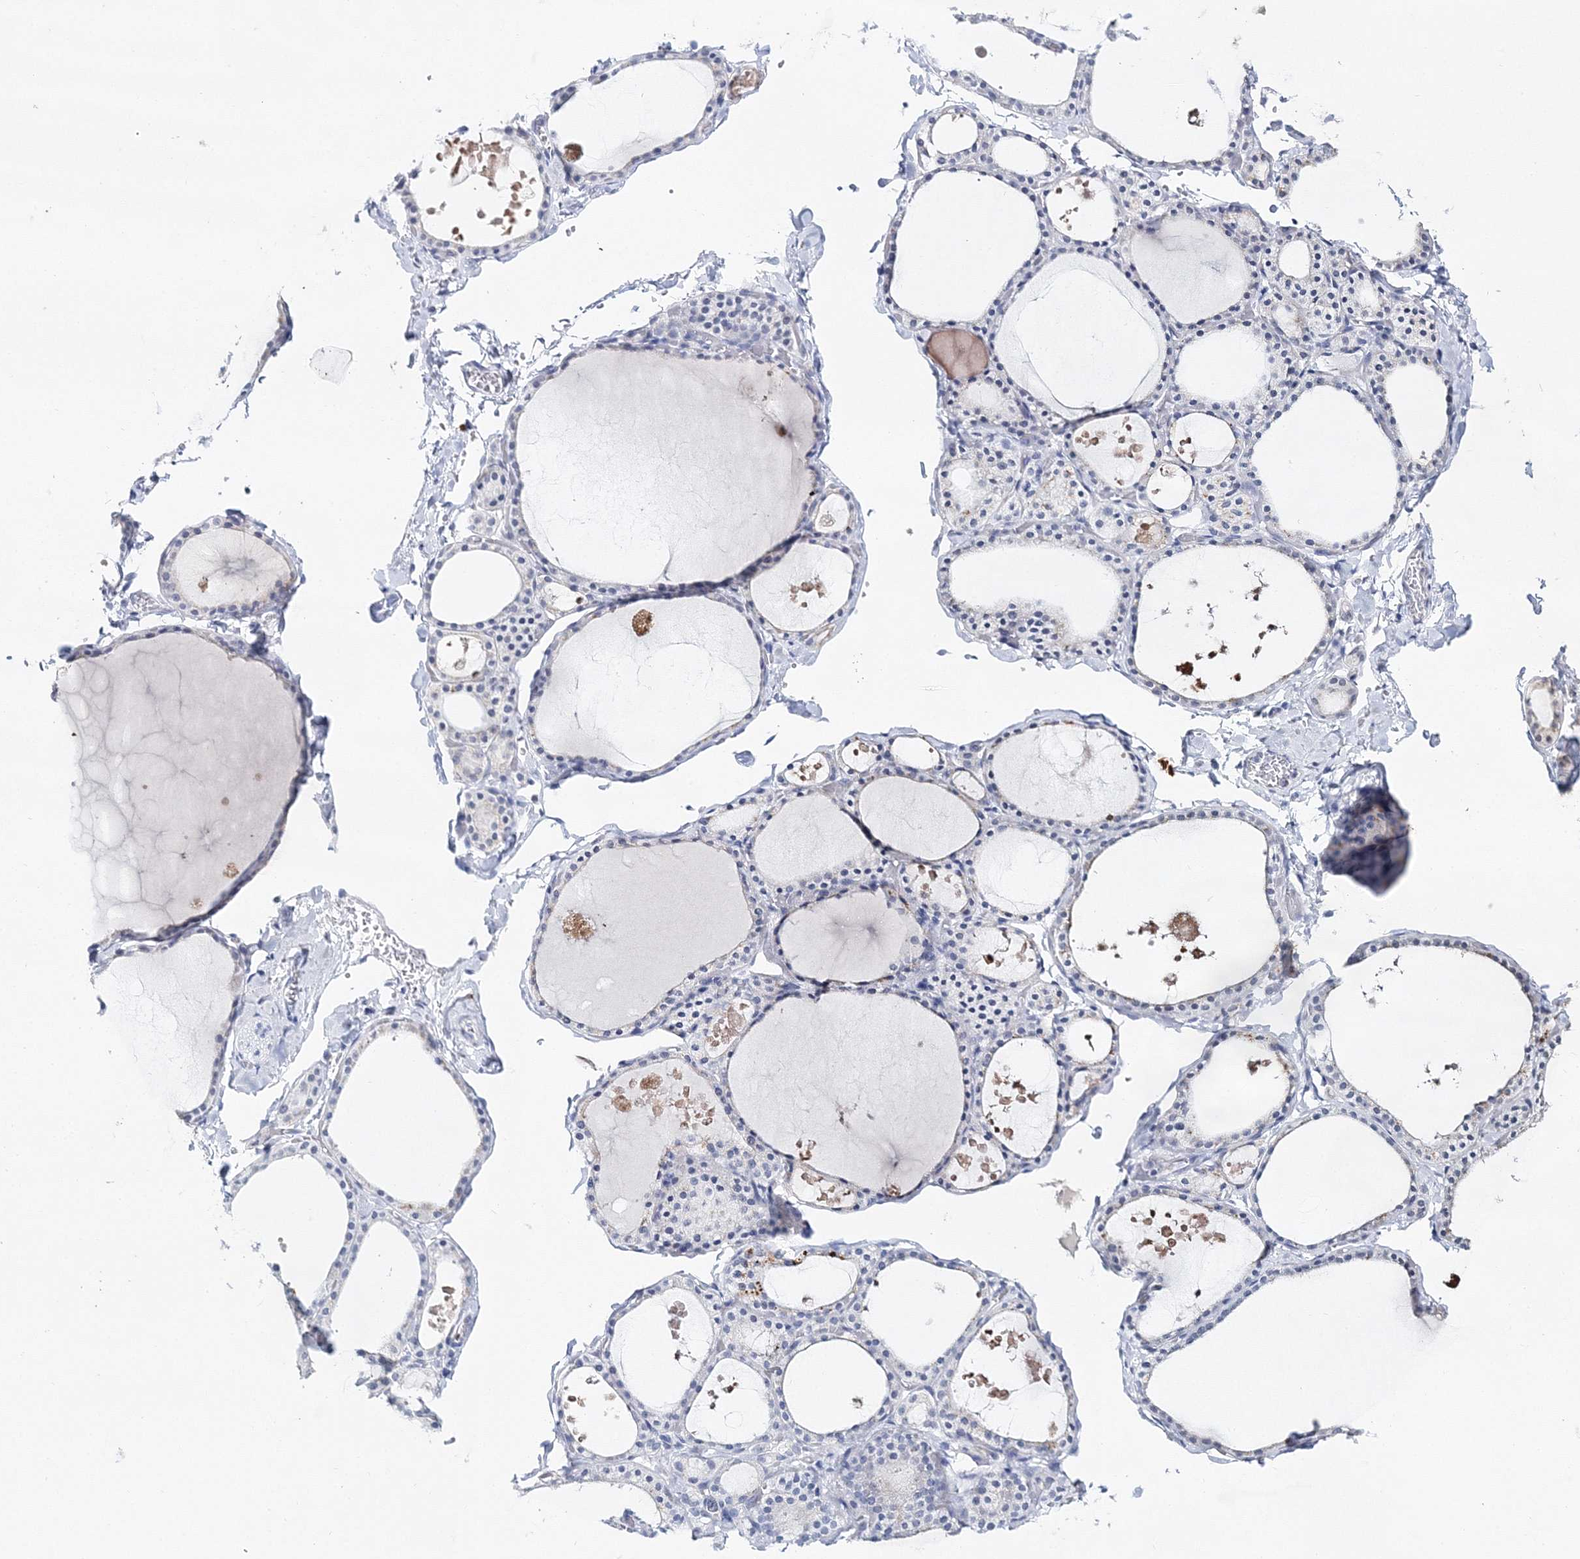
{"staining": {"intensity": "negative", "quantity": "none", "location": "none"}, "tissue": "thyroid gland", "cell_type": "Glandular cells", "image_type": "normal", "snomed": [{"axis": "morphology", "description": "Normal tissue, NOS"}, {"axis": "topography", "description": "Thyroid gland"}], "caption": "A photomicrograph of human thyroid gland is negative for staining in glandular cells. (DAB immunohistochemistry (IHC) visualized using brightfield microscopy, high magnification).", "gene": "MYOZ2", "patient": {"sex": "male", "age": 56}}